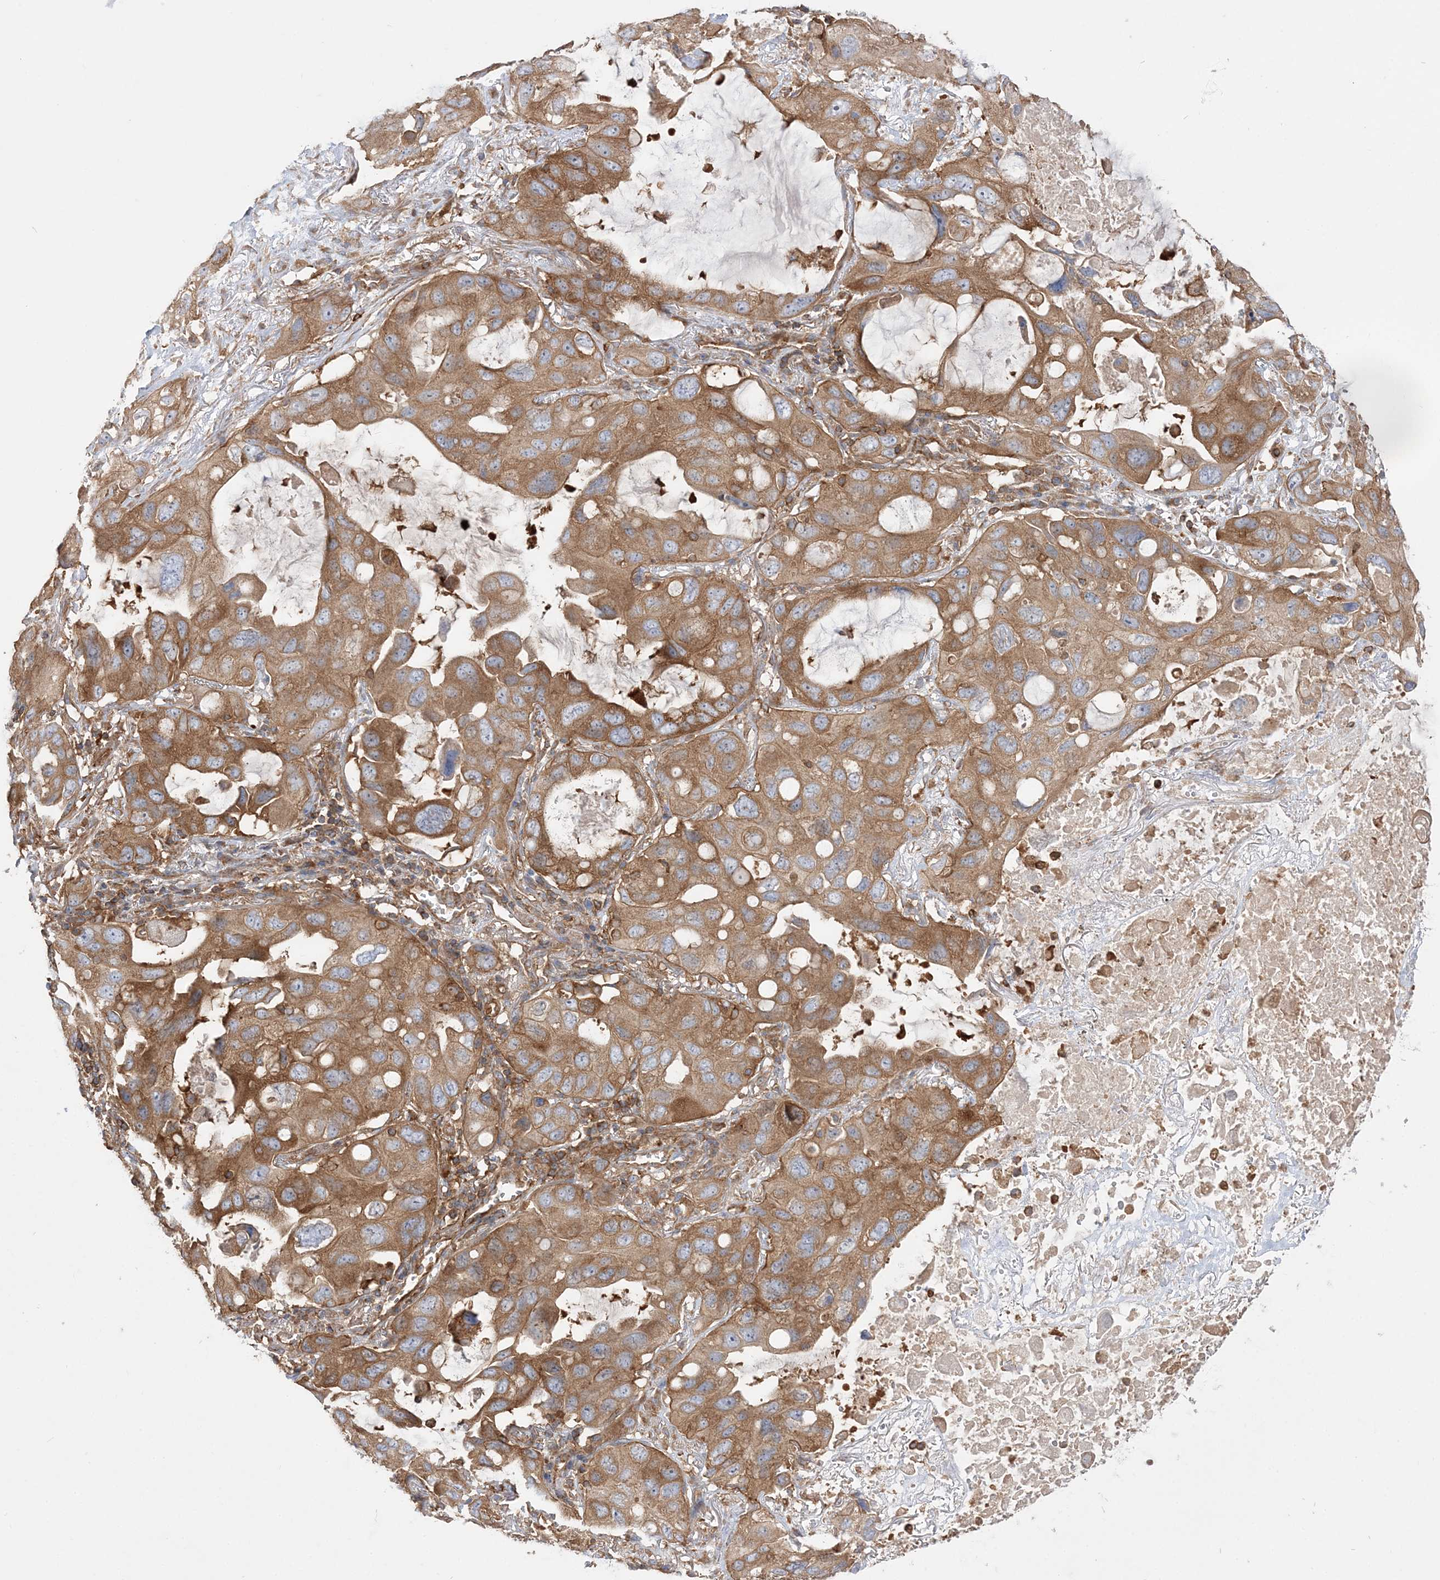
{"staining": {"intensity": "moderate", "quantity": ">75%", "location": "cytoplasmic/membranous"}, "tissue": "lung cancer", "cell_type": "Tumor cells", "image_type": "cancer", "snomed": [{"axis": "morphology", "description": "Squamous cell carcinoma, NOS"}, {"axis": "topography", "description": "Lung"}], "caption": "Immunohistochemistry (IHC) micrograph of lung cancer (squamous cell carcinoma) stained for a protein (brown), which displays medium levels of moderate cytoplasmic/membranous expression in approximately >75% of tumor cells.", "gene": "TBC1D5", "patient": {"sex": "female", "age": 73}}